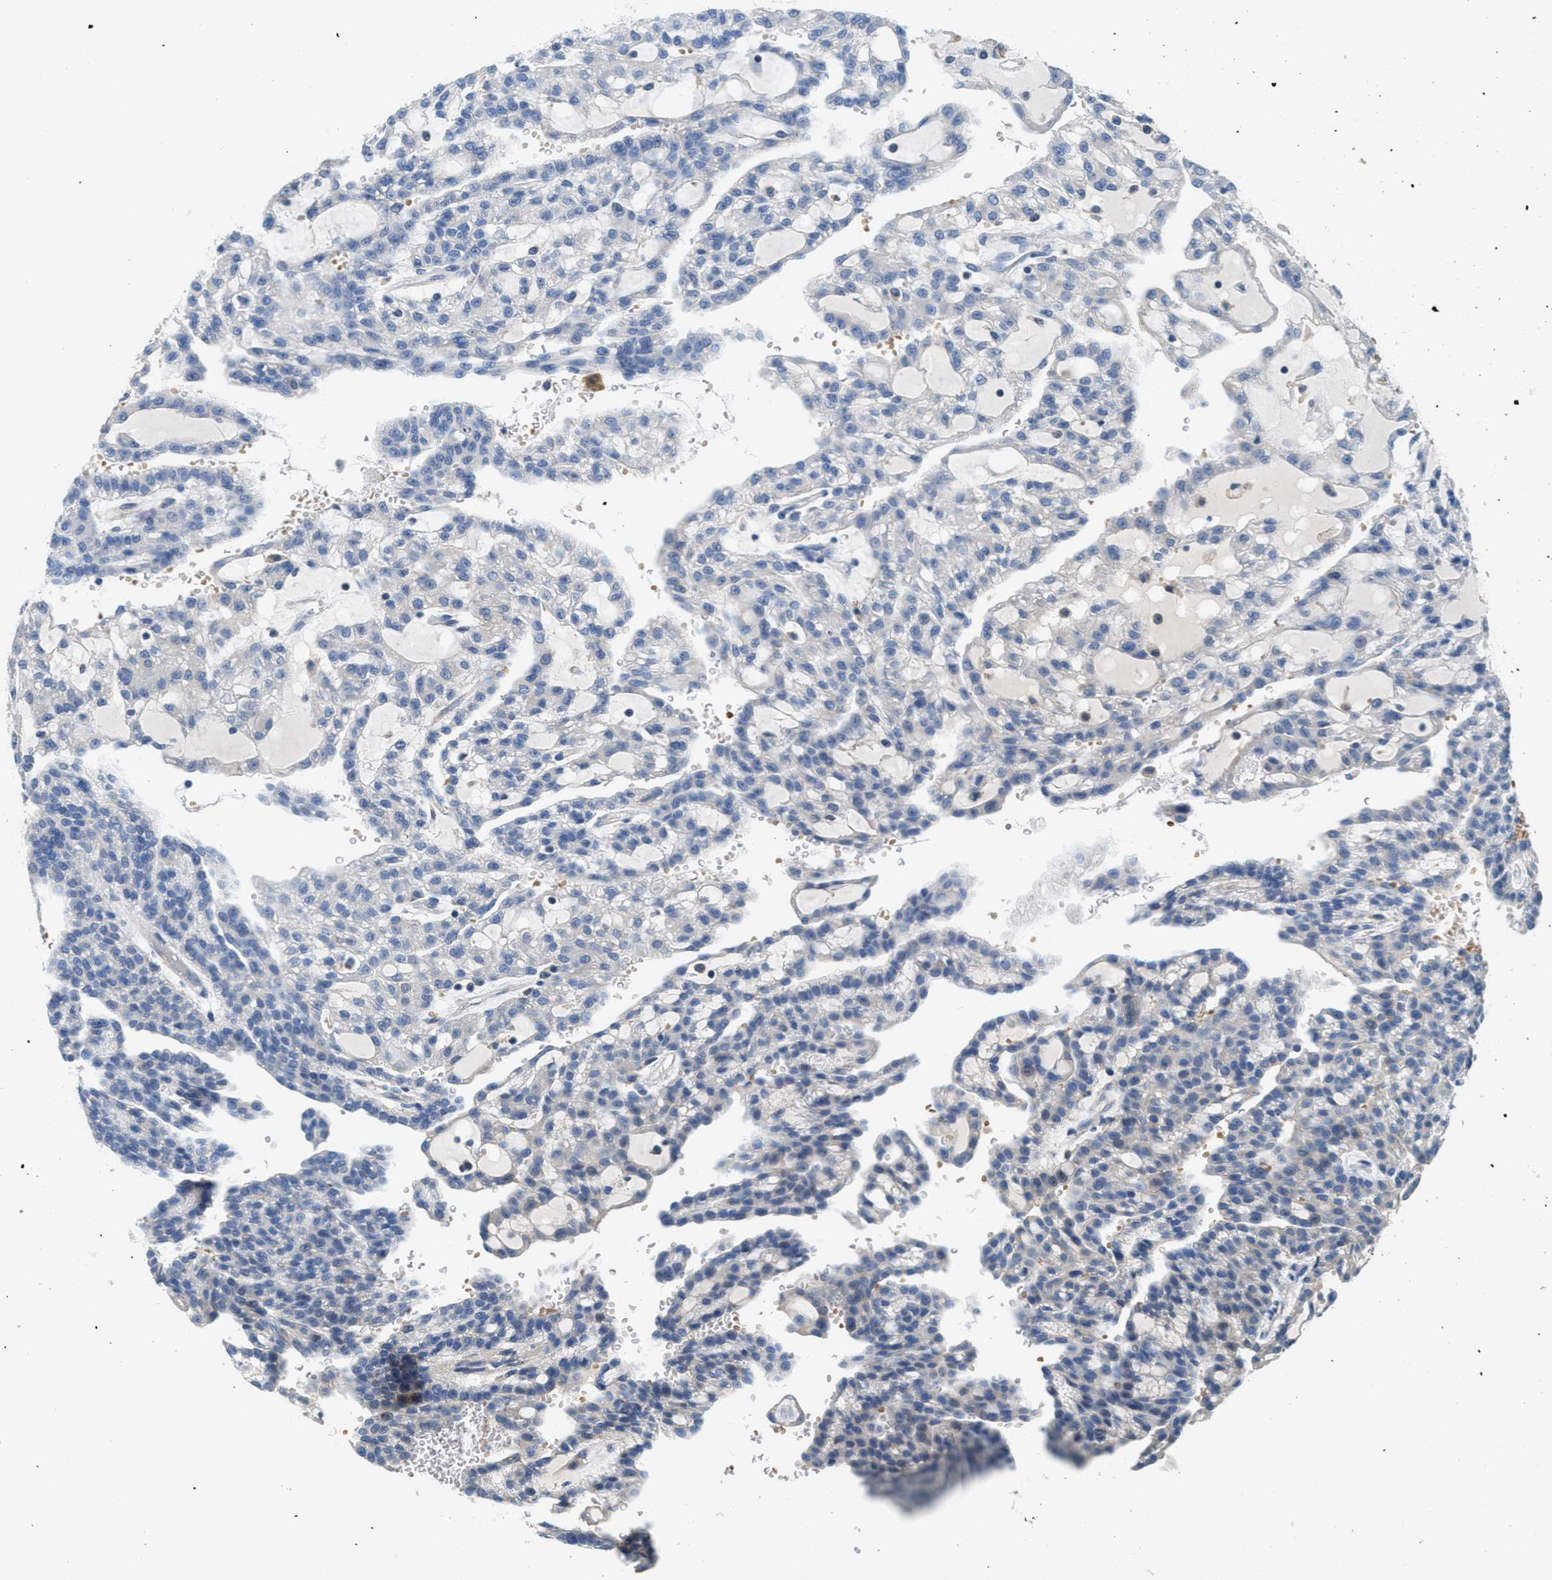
{"staining": {"intensity": "negative", "quantity": "none", "location": "none"}, "tissue": "renal cancer", "cell_type": "Tumor cells", "image_type": "cancer", "snomed": [{"axis": "morphology", "description": "Adenocarcinoma, NOS"}, {"axis": "topography", "description": "Kidney"}], "caption": "This is a photomicrograph of immunohistochemistry staining of renal adenocarcinoma, which shows no staining in tumor cells. (DAB (3,3'-diaminobenzidine) immunohistochemistry (IHC) with hematoxylin counter stain).", "gene": "DGKE", "patient": {"sex": "male", "age": 63}}